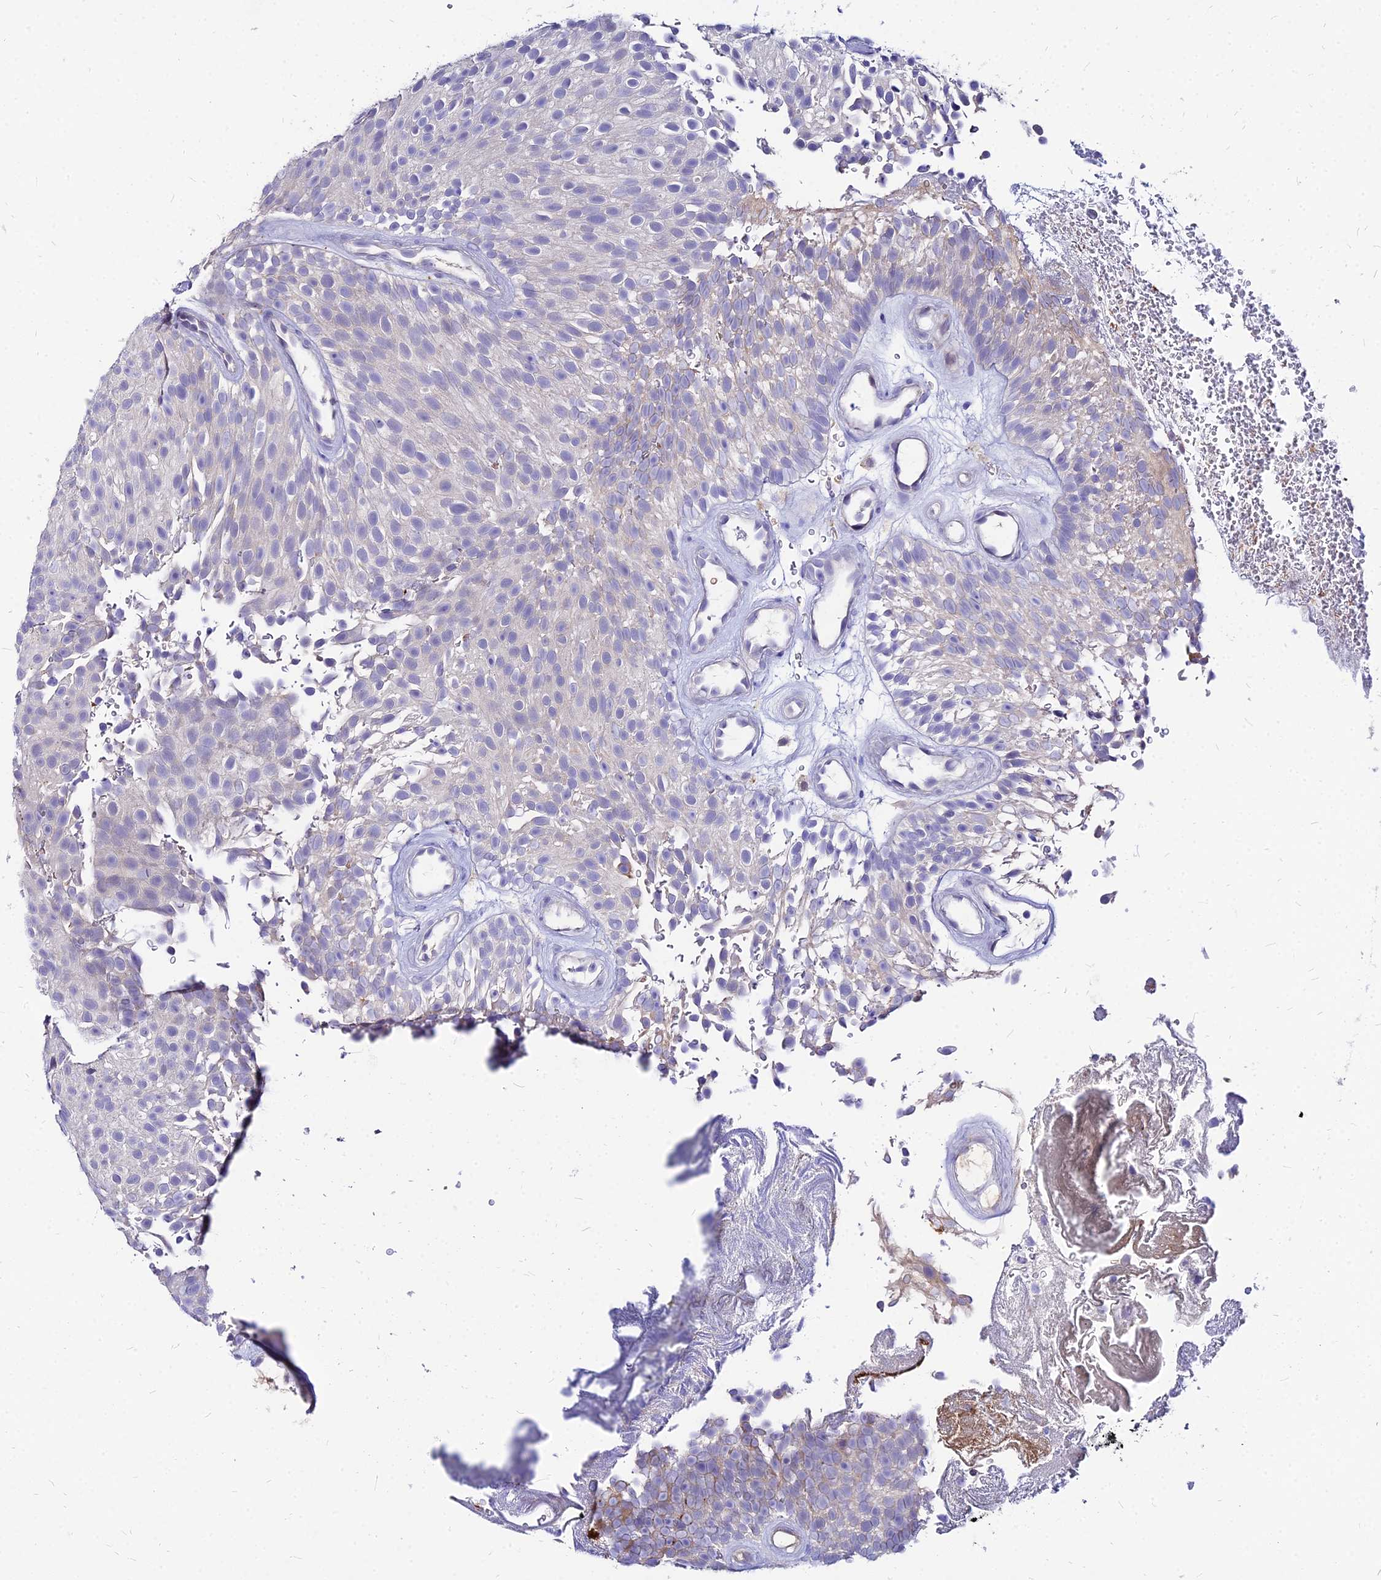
{"staining": {"intensity": "negative", "quantity": "none", "location": "none"}, "tissue": "urothelial cancer", "cell_type": "Tumor cells", "image_type": "cancer", "snomed": [{"axis": "morphology", "description": "Urothelial carcinoma, Low grade"}, {"axis": "topography", "description": "Urinary bladder"}], "caption": "Tumor cells are negative for brown protein staining in urothelial cancer.", "gene": "ACSM6", "patient": {"sex": "male", "age": 78}}